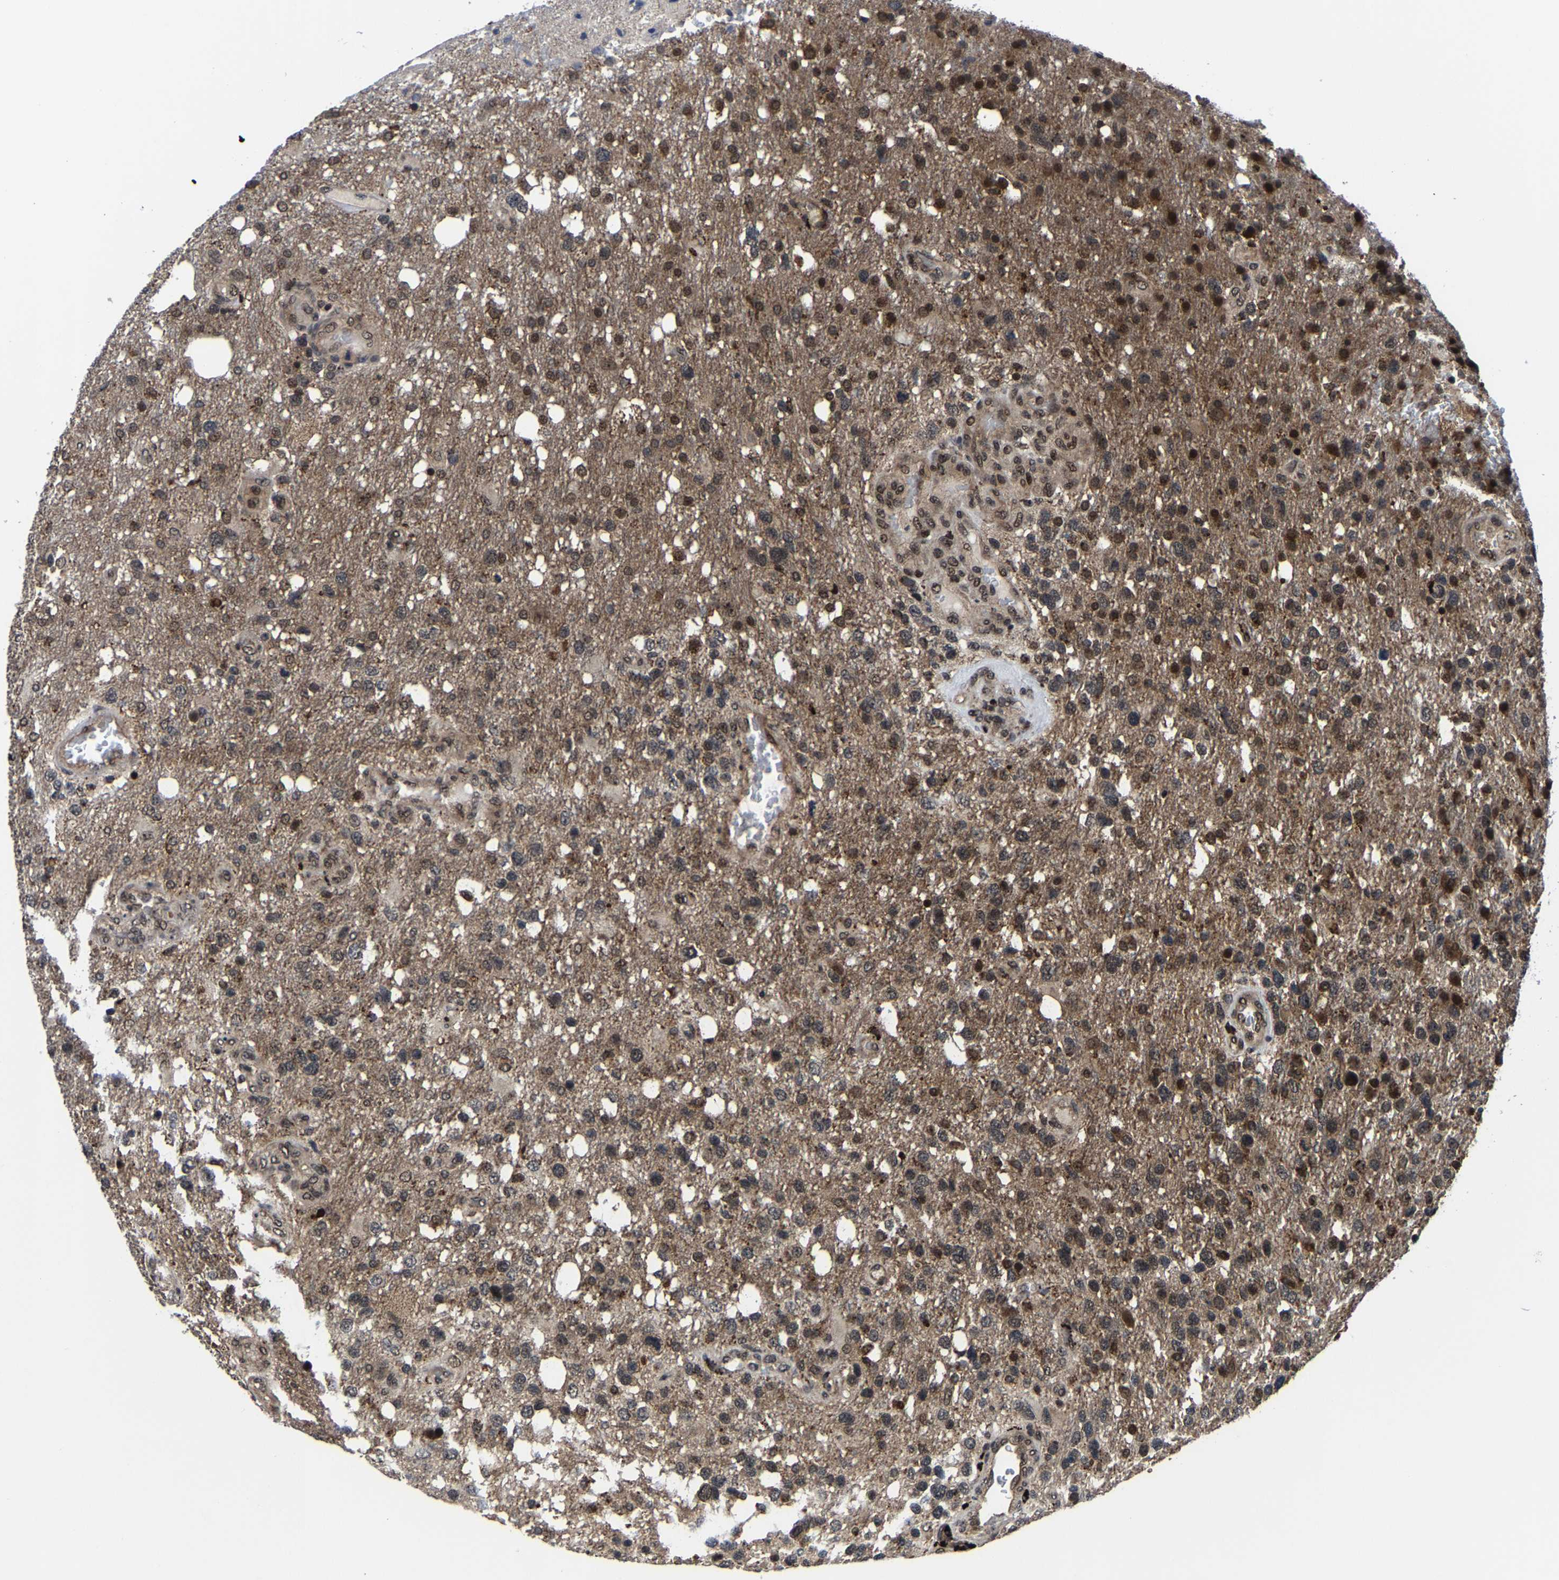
{"staining": {"intensity": "moderate", "quantity": "<25%", "location": "cytoplasmic/membranous,nuclear"}, "tissue": "glioma", "cell_type": "Tumor cells", "image_type": "cancer", "snomed": [{"axis": "morphology", "description": "Glioma, malignant, High grade"}, {"axis": "topography", "description": "Brain"}], "caption": "Human malignant high-grade glioma stained for a protein (brown) exhibits moderate cytoplasmic/membranous and nuclear positive positivity in approximately <25% of tumor cells.", "gene": "ZCCHC7", "patient": {"sex": "female", "age": 58}}